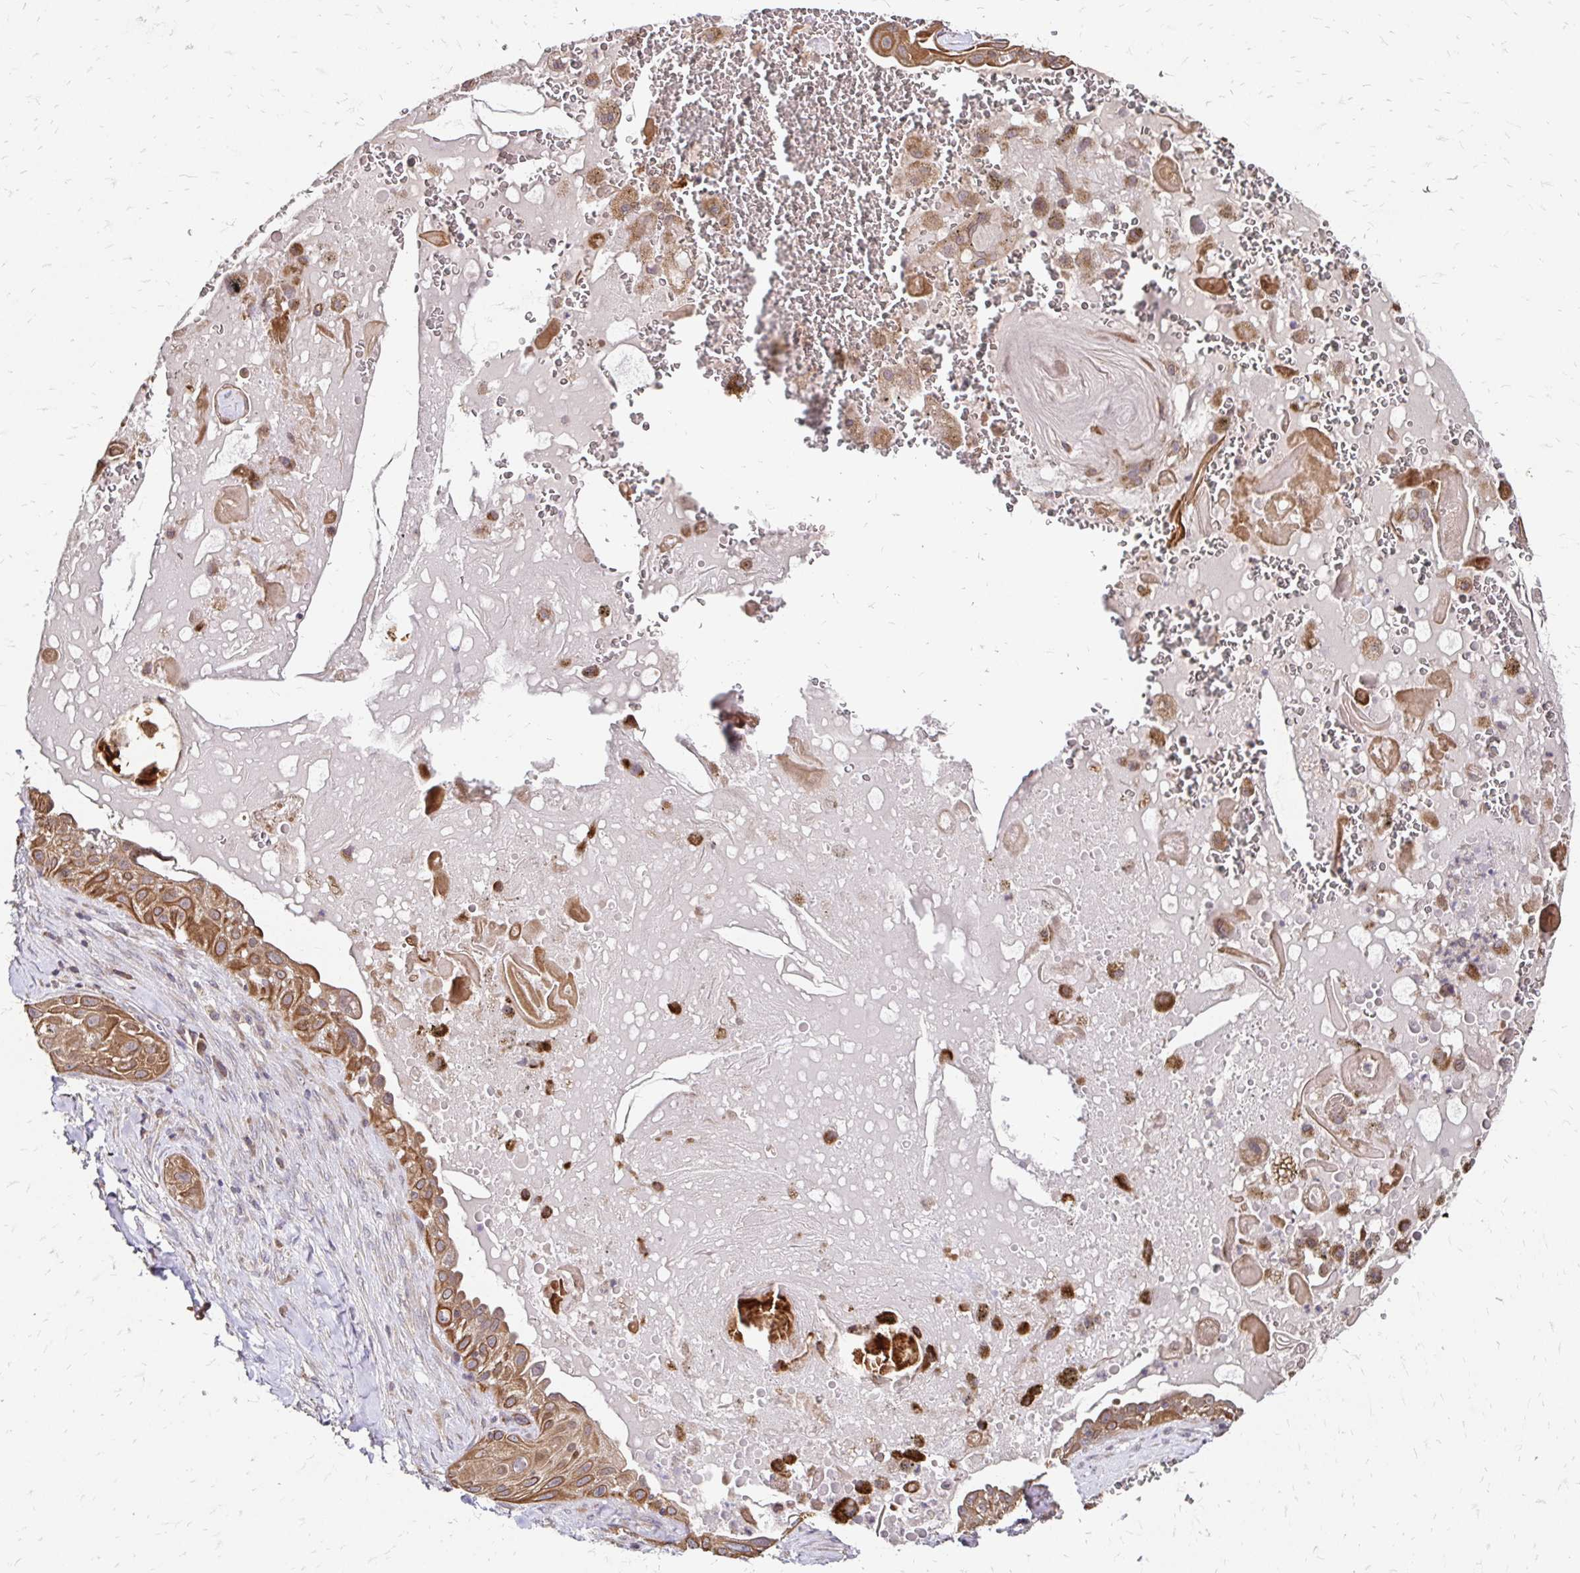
{"staining": {"intensity": "moderate", "quantity": ">75%", "location": "cytoplasmic/membranous"}, "tissue": "lung cancer", "cell_type": "Tumor cells", "image_type": "cancer", "snomed": [{"axis": "morphology", "description": "Squamous cell carcinoma, NOS"}, {"axis": "topography", "description": "Lung"}], "caption": "A brown stain labels moderate cytoplasmic/membranous staining of a protein in lung squamous cell carcinoma tumor cells. (IHC, brightfield microscopy, high magnification).", "gene": "ZW10", "patient": {"sex": "male", "age": 79}}